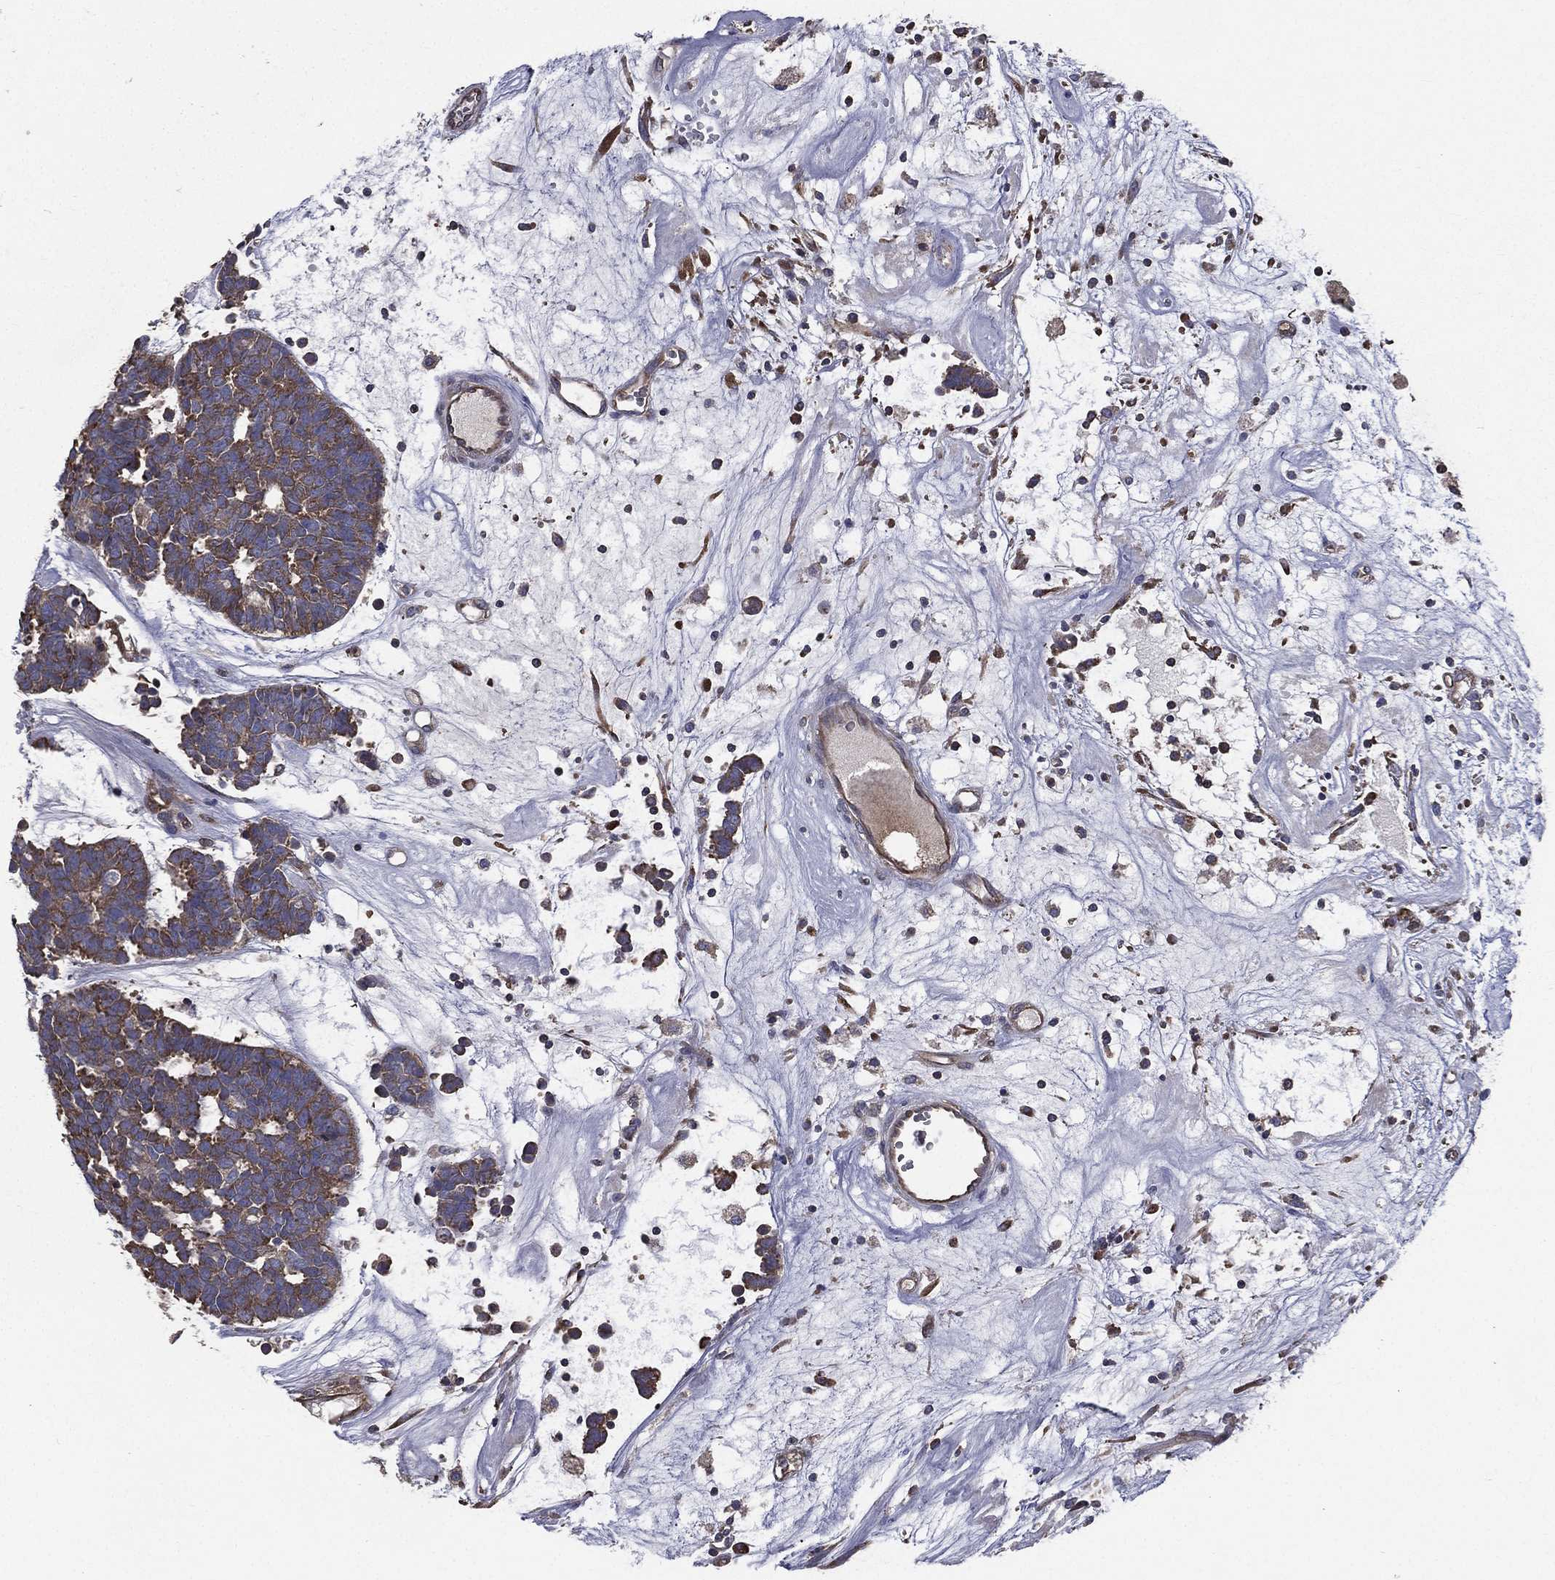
{"staining": {"intensity": "moderate", "quantity": "25%-75%", "location": "cytoplasmic/membranous"}, "tissue": "head and neck cancer", "cell_type": "Tumor cells", "image_type": "cancer", "snomed": [{"axis": "morphology", "description": "Adenocarcinoma, NOS"}, {"axis": "topography", "description": "Head-Neck"}], "caption": "There is medium levels of moderate cytoplasmic/membranous expression in tumor cells of head and neck adenocarcinoma, as demonstrated by immunohistochemical staining (brown color).", "gene": "SARS1", "patient": {"sex": "female", "age": 81}}